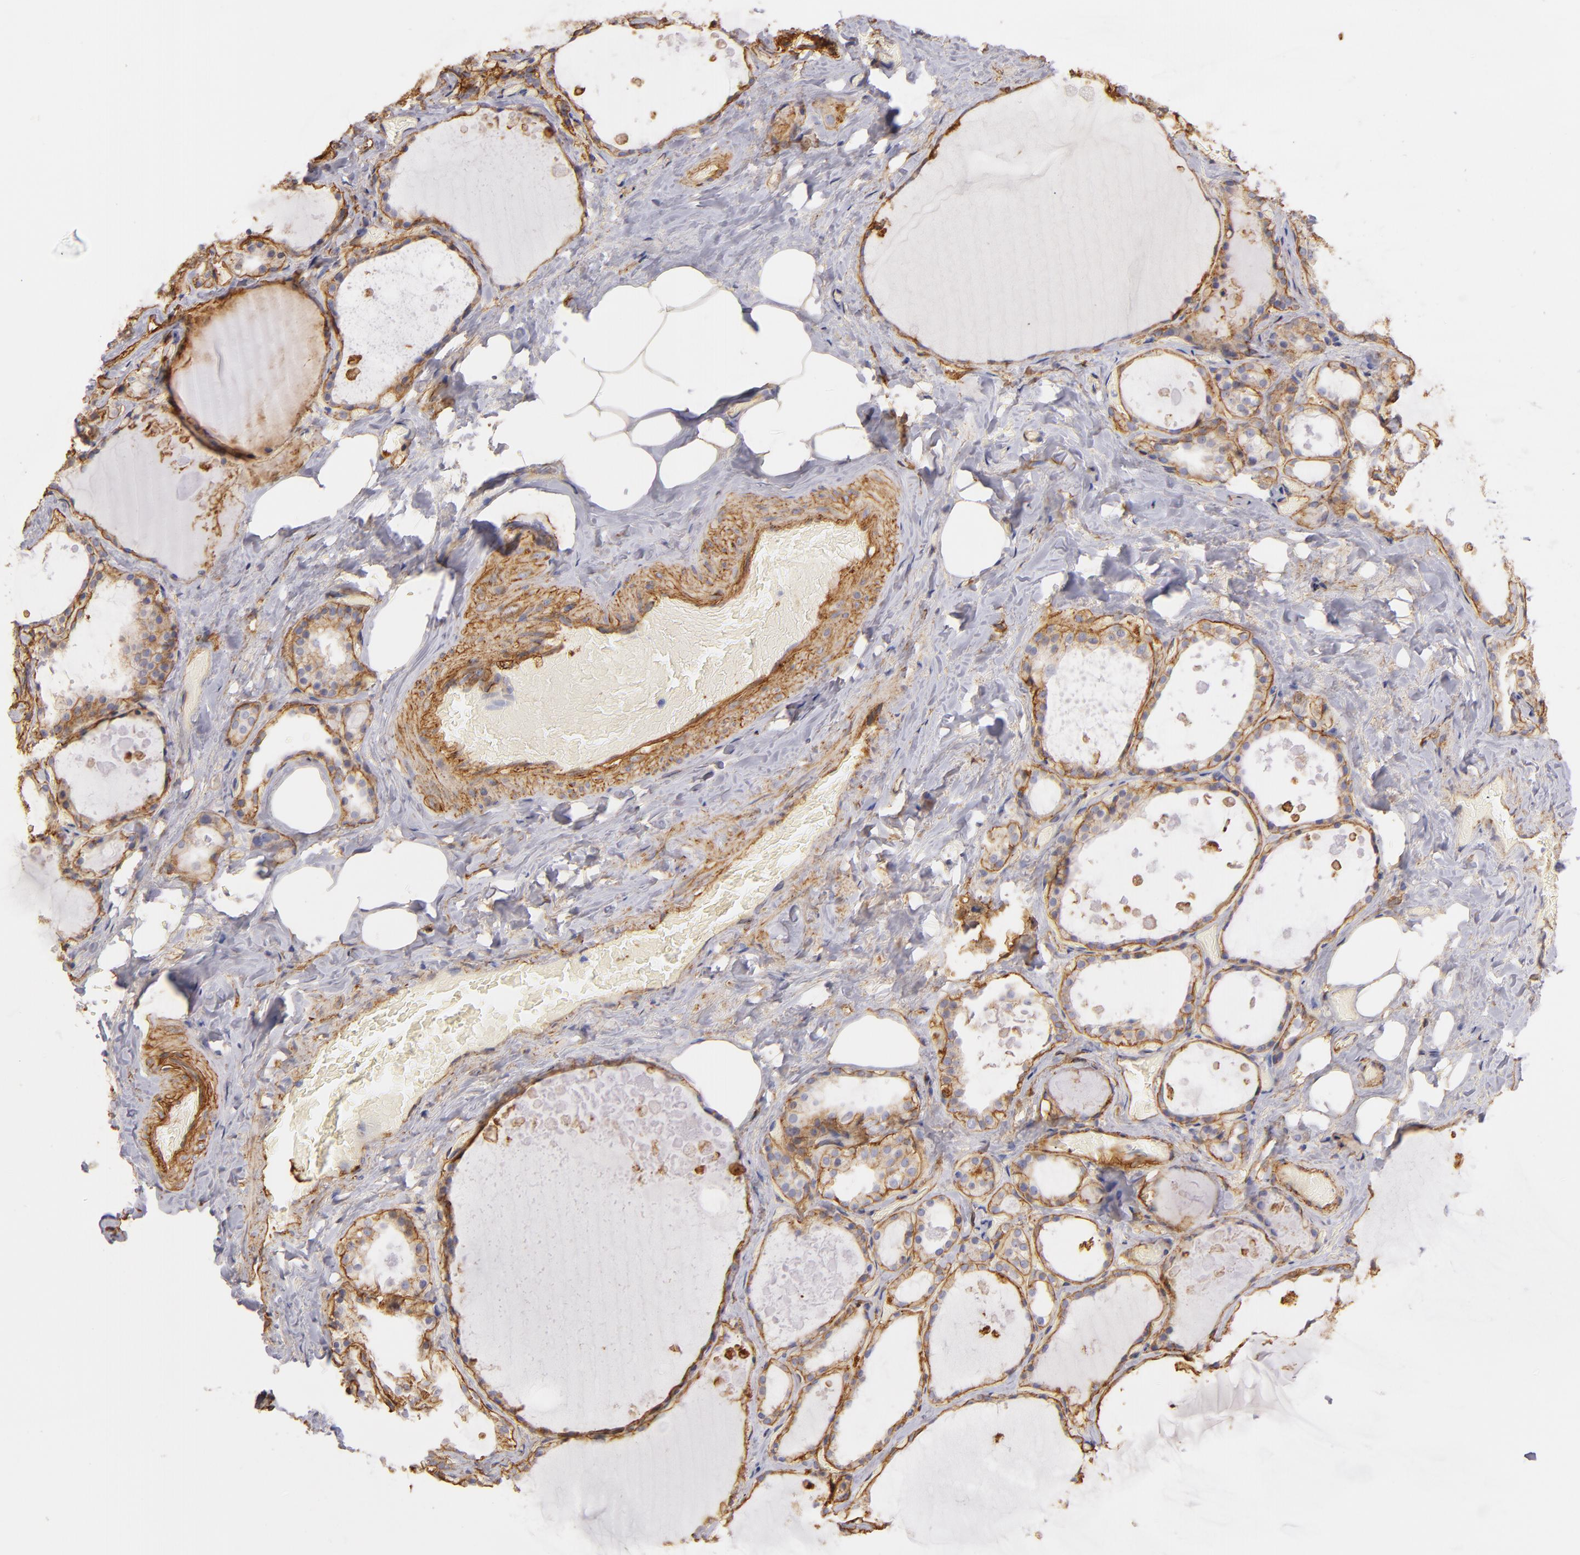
{"staining": {"intensity": "moderate", "quantity": "25%-75%", "location": "cytoplasmic/membranous"}, "tissue": "thyroid gland", "cell_type": "Glandular cells", "image_type": "normal", "snomed": [{"axis": "morphology", "description": "Normal tissue, NOS"}, {"axis": "topography", "description": "Thyroid gland"}], "caption": "High-power microscopy captured an immunohistochemistry (IHC) photomicrograph of normal thyroid gland, revealing moderate cytoplasmic/membranous positivity in about 25%-75% of glandular cells.", "gene": "CD151", "patient": {"sex": "male", "age": 61}}